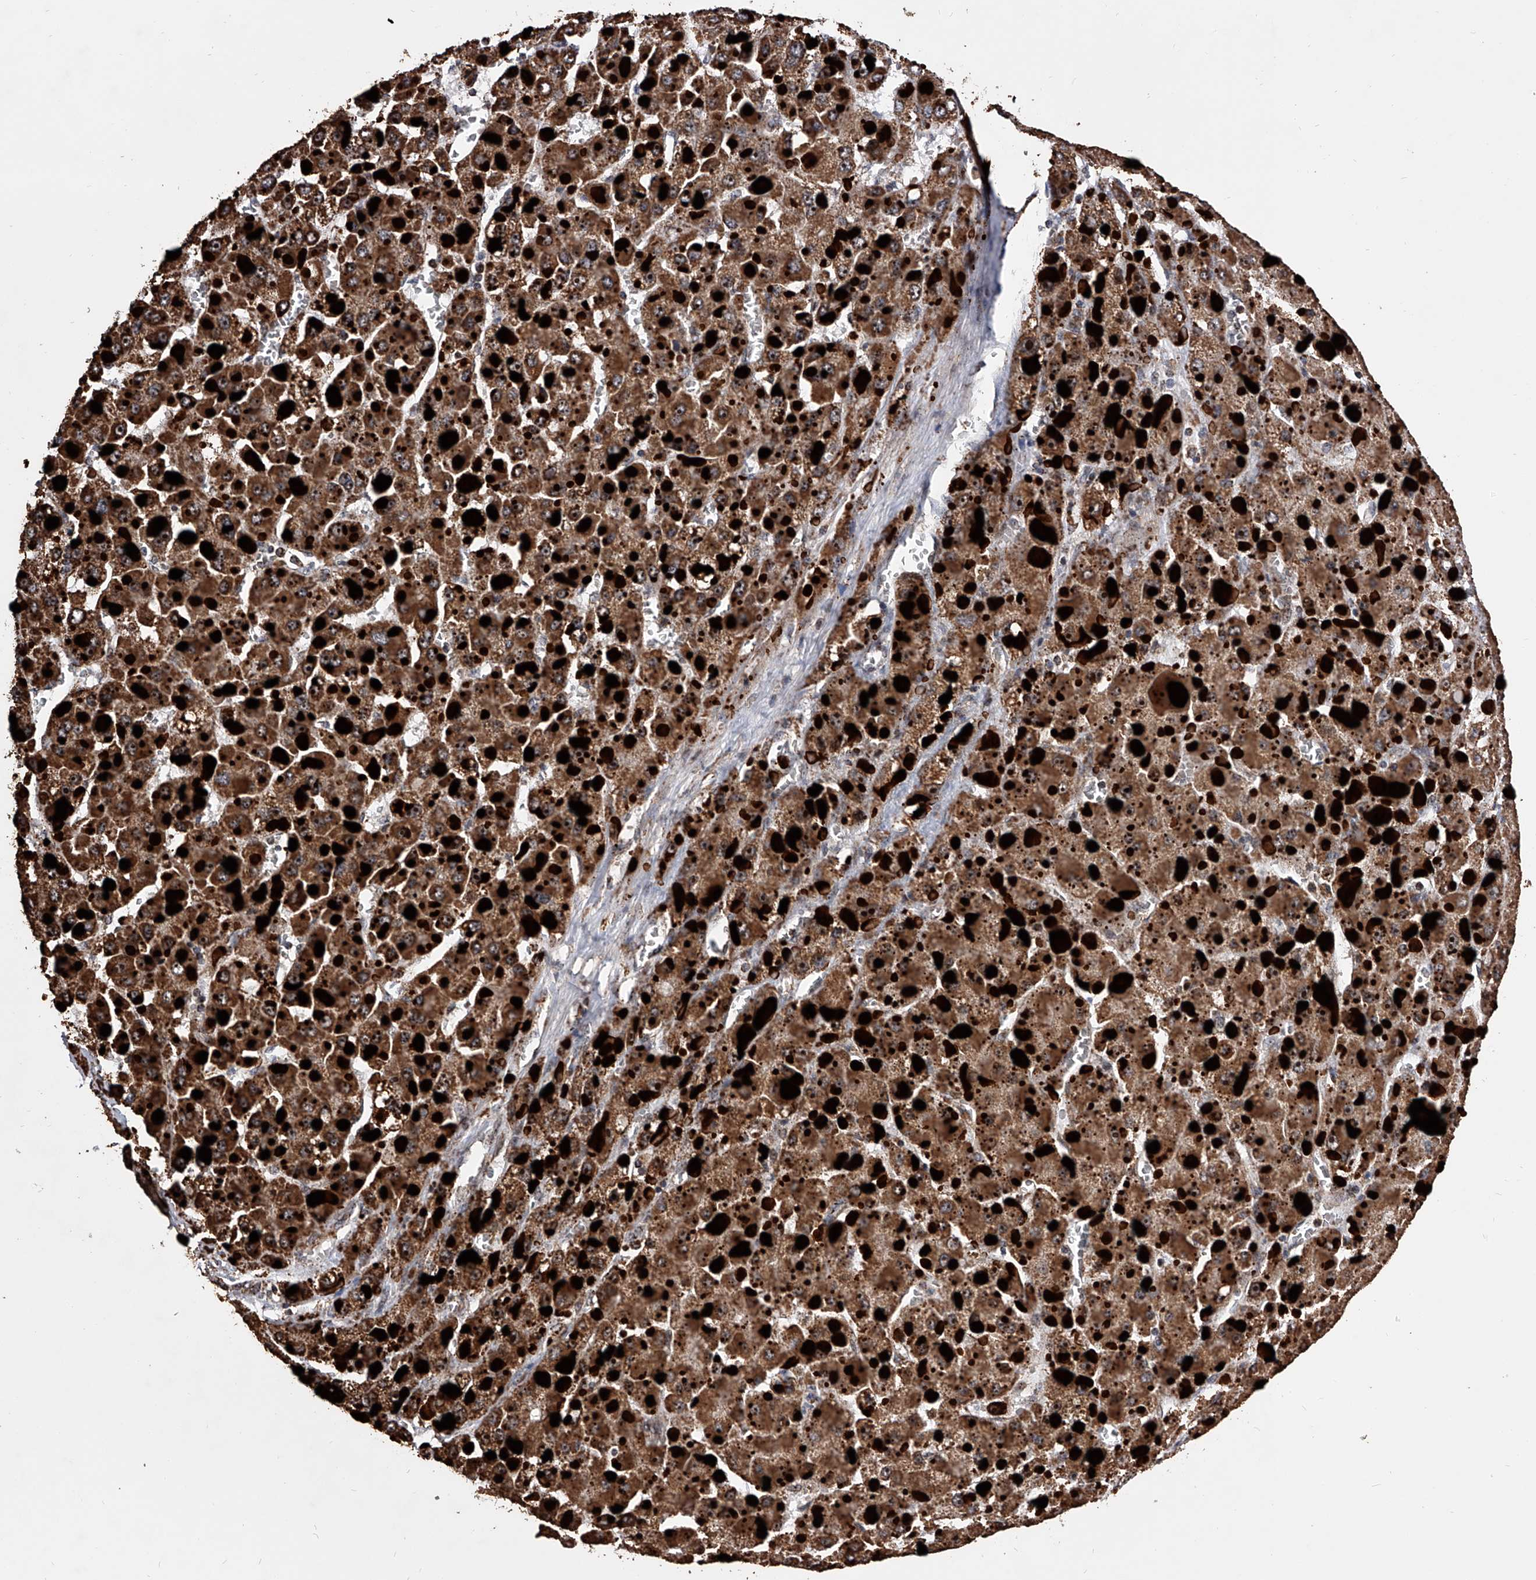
{"staining": {"intensity": "strong", "quantity": ">75%", "location": "cytoplasmic/membranous,nuclear"}, "tissue": "liver cancer", "cell_type": "Tumor cells", "image_type": "cancer", "snomed": [{"axis": "morphology", "description": "Carcinoma, Hepatocellular, NOS"}, {"axis": "topography", "description": "Liver"}], "caption": "The photomicrograph exhibits immunohistochemical staining of liver cancer (hepatocellular carcinoma). There is strong cytoplasmic/membranous and nuclear positivity is identified in about >75% of tumor cells. The staining was performed using DAB (3,3'-diaminobenzidine) to visualize the protein expression in brown, while the nuclei were stained in blue with hematoxylin (Magnification: 20x).", "gene": "SMPDL3A", "patient": {"sex": "female", "age": 73}}